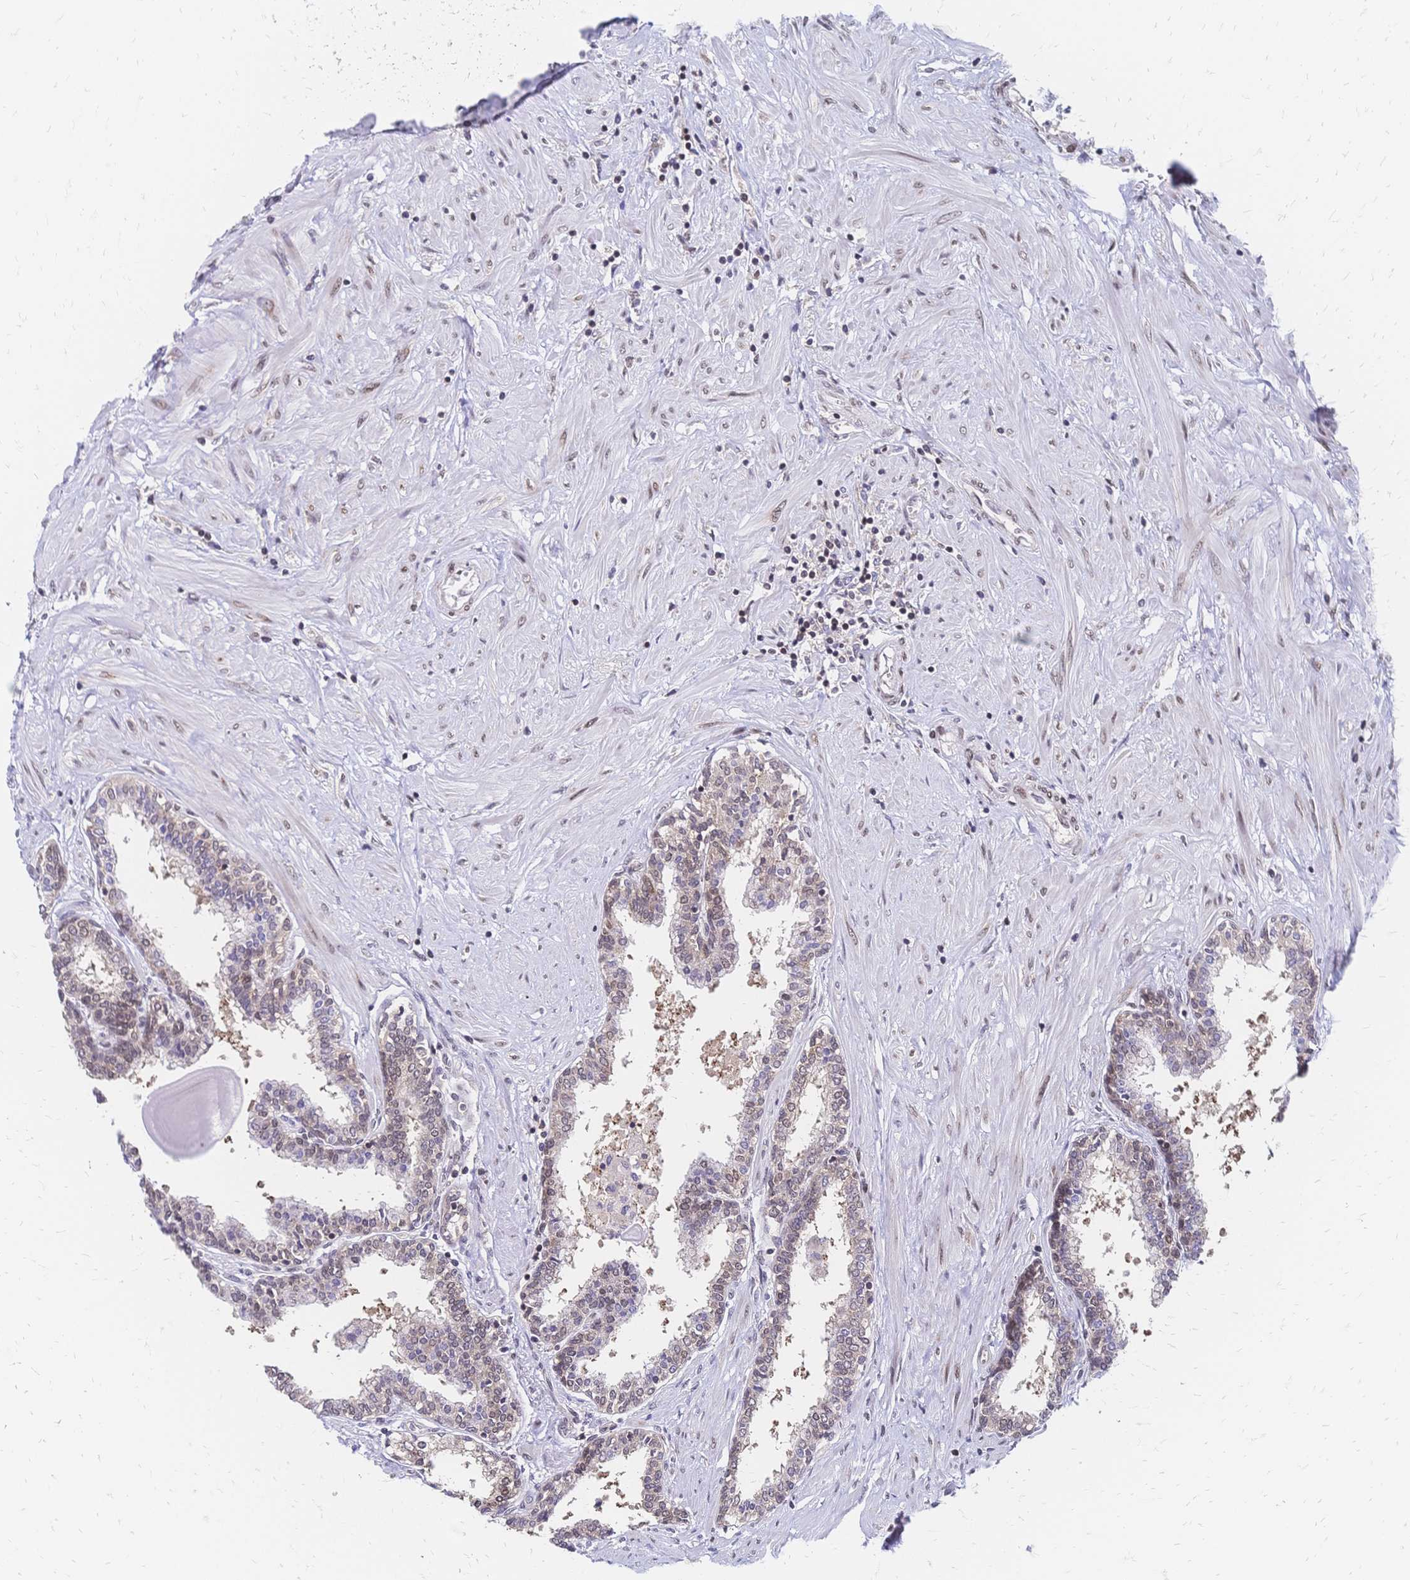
{"staining": {"intensity": "weak", "quantity": "<25%", "location": "nuclear"}, "tissue": "prostate", "cell_type": "Glandular cells", "image_type": "normal", "snomed": [{"axis": "morphology", "description": "Normal tissue, NOS"}, {"axis": "topography", "description": "Prostate"}], "caption": "IHC micrograph of unremarkable prostate: human prostate stained with DAB displays no significant protein expression in glandular cells. (Stains: DAB IHC with hematoxylin counter stain, Microscopy: brightfield microscopy at high magnification).", "gene": "CBX7", "patient": {"sex": "male", "age": 55}}